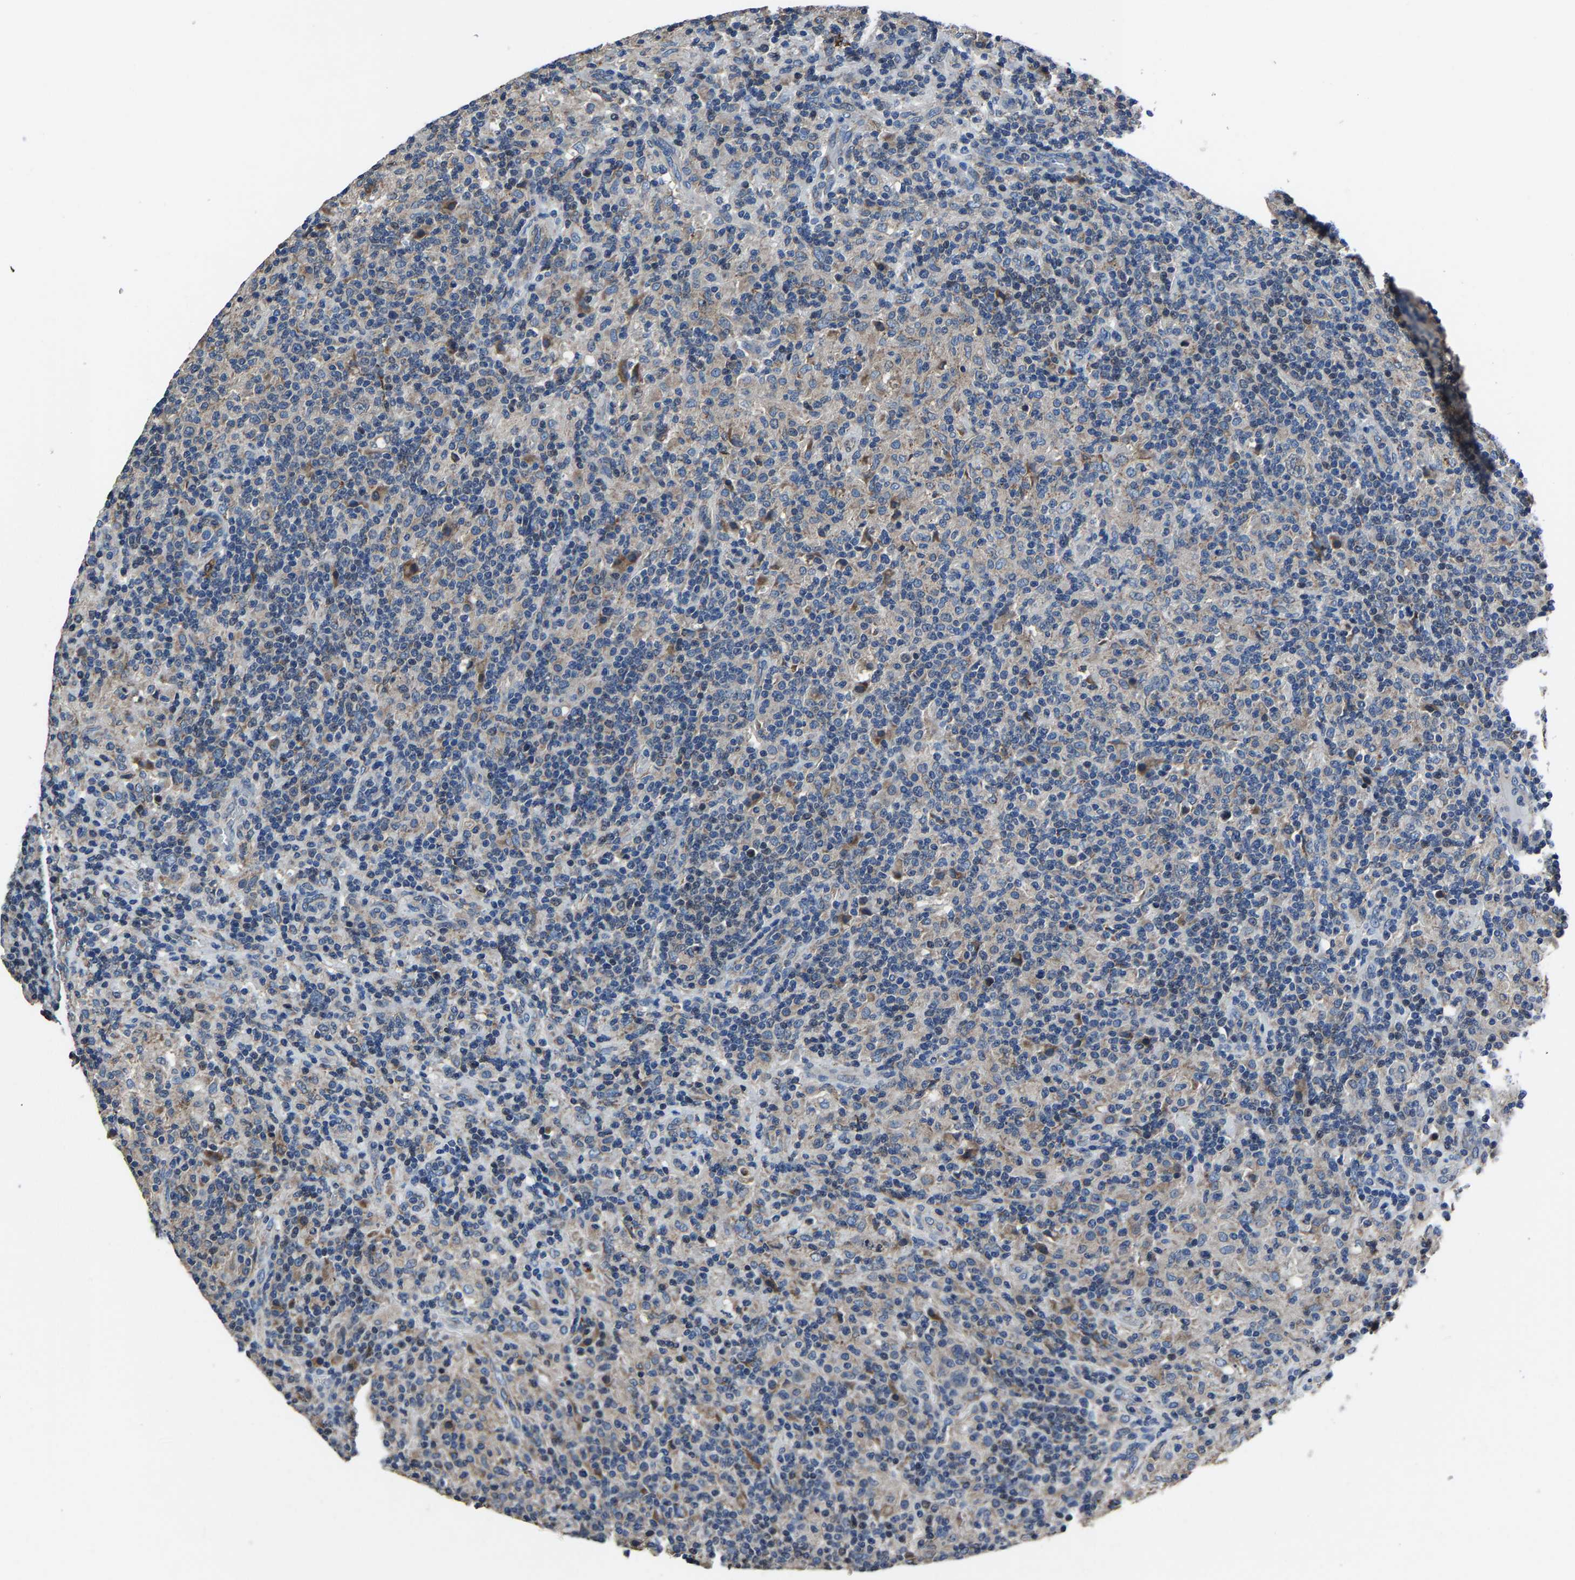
{"staining": {"intensity": "negative", "quantity": "none", "location": "none"}, "tissue": "lymphoma", "cell_type": "Tumor cells", "image_type": "cancer", "snomed": [{"axis": "morphology", "description": "Hodgkin's disease, NOS"}, {"axis": "topography", "description": "Lymph node"}], "caption": "Tumor cells are negative for brown protein staining in lymphoma. (Immunohistochemistry, brightfield microscopy, high magnification).", "gene": "STRBP", "patient": {"sex": "male", "age": 70}}